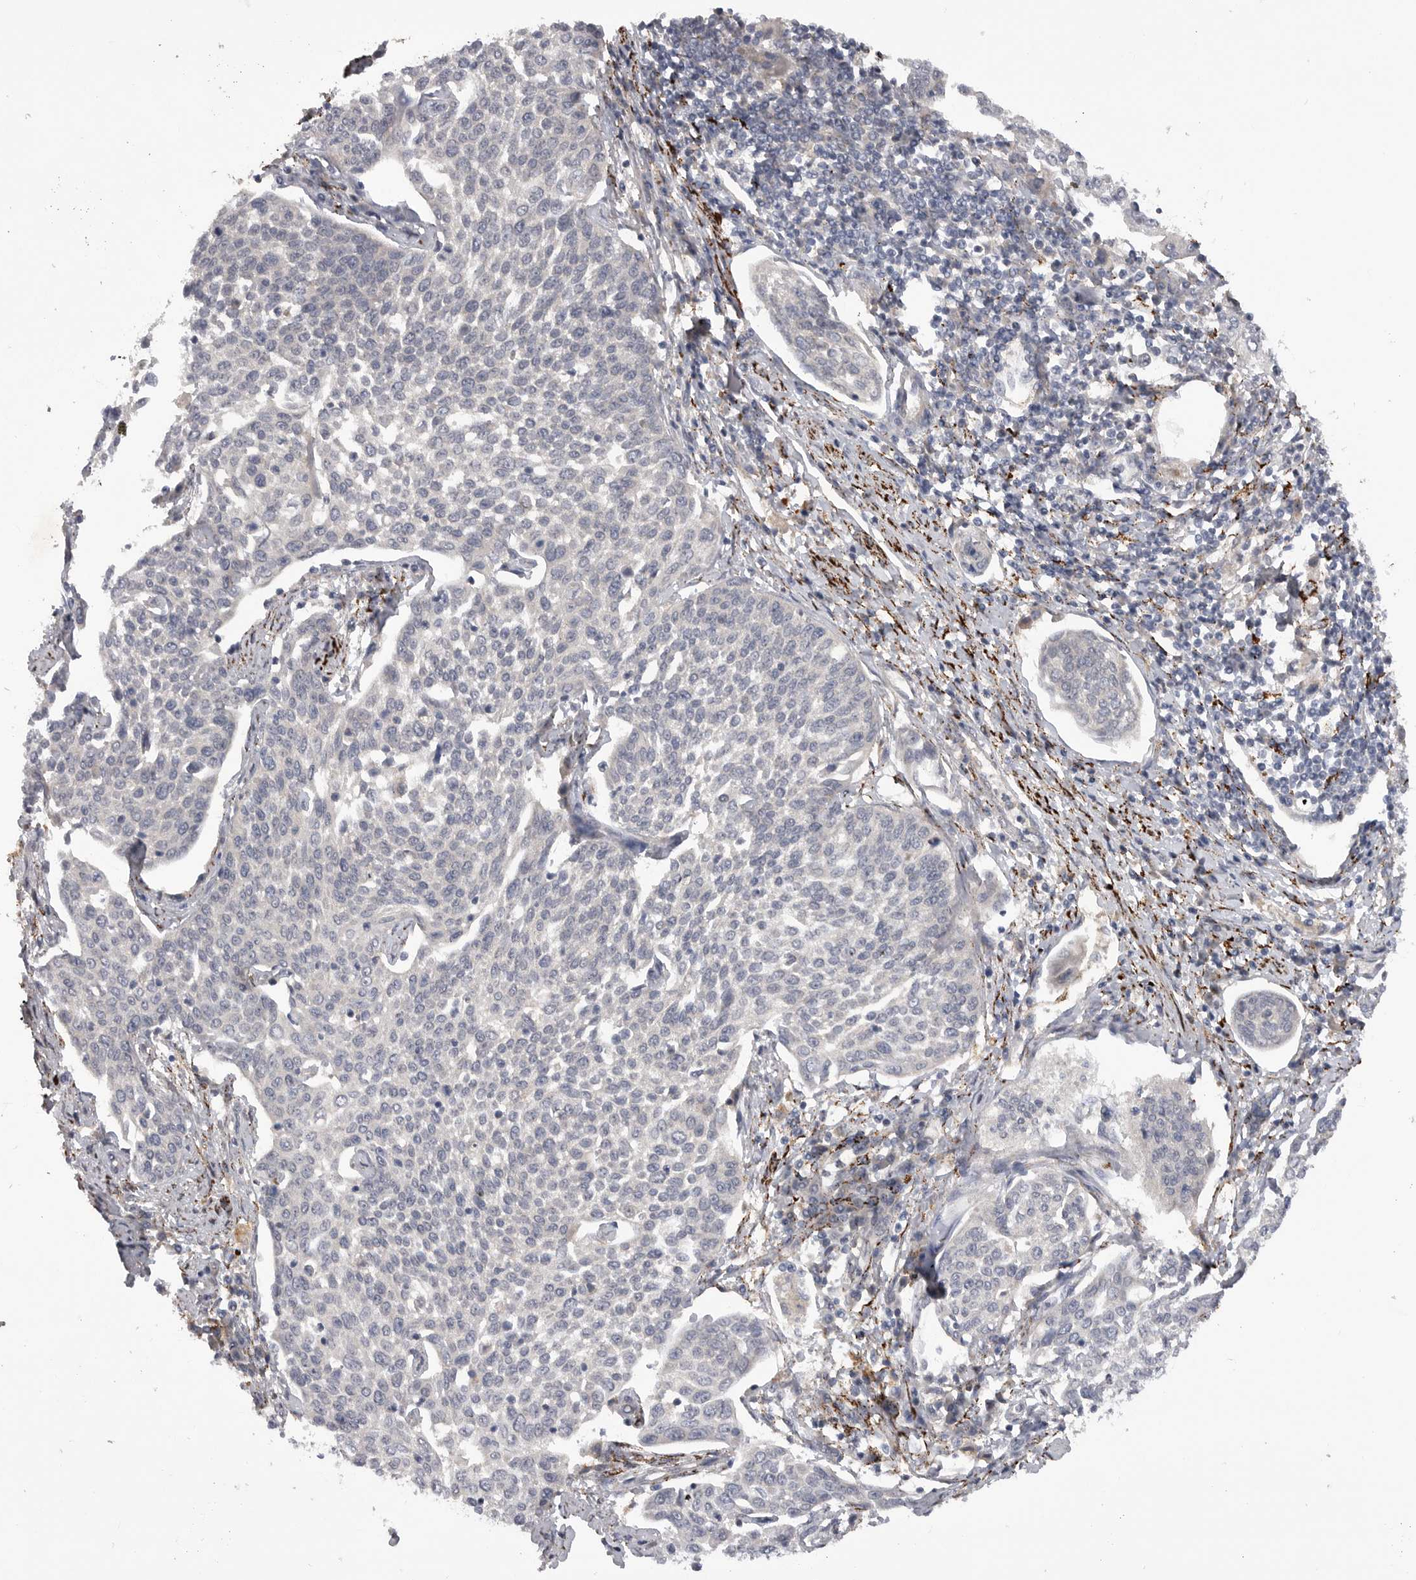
{"staining": {"intensity": "negative", "quantity": "none", "location": "none"}, "tissue": "cervical cancer", "cell_type": "Tumor cells", "image_type": "cancer", "snomed": [{"axis": "morphology", "description": "Squamous cell carcinoma, NOS"}, {"axis": "topography", "description": "Cervix"}], "caption": "The image exhibits no staining of tumor cells in cervical cancer (squamous cell carcinoma).", "gene": "DHDDS", "patient": {"sex": "female", "age": 34}}